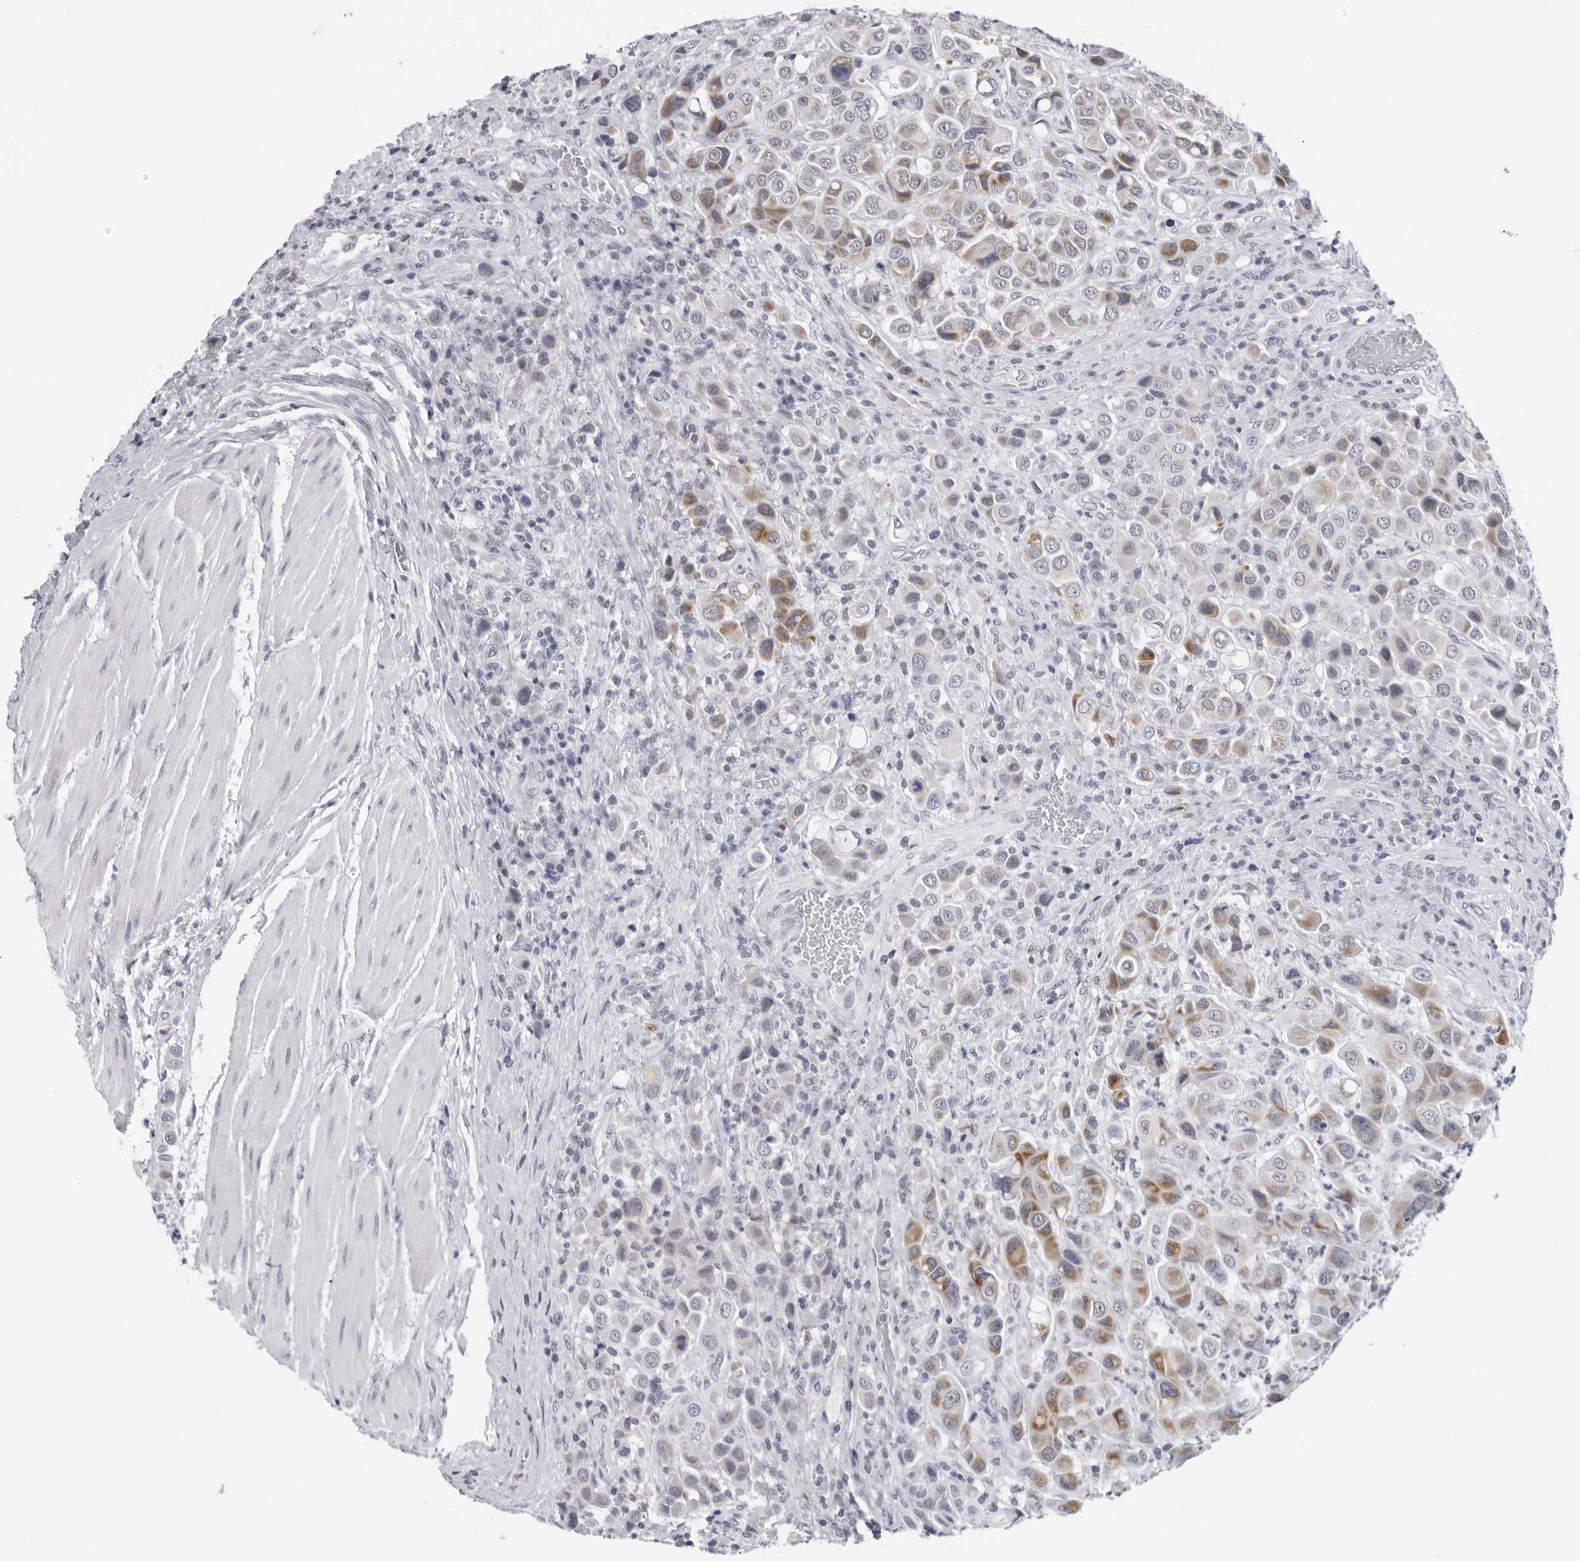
{"staining": {"intensity": "moderate", "quantity": "<25%", "location": "cytoplasmic/membranous"}, "tissue": "urothelial cancer", "cell_type": "Tumor cells", "image_type": "cancer", "snomed": [{"axis": "morphology", "description": "Urothelial carcinoma, High grade"}, {"axis": "topography", "description": "Urinary bladder"}], "caption": "Brown immunohistochemical staining in urothelial cancer shows moderate cytoplasmic/membranous expression in about <25% of tumor cells. (Brightfield microscopy of DAB IHC at high magnification).", "gene": "CPT2", "patient": {"sex": "male", "age": 50}}